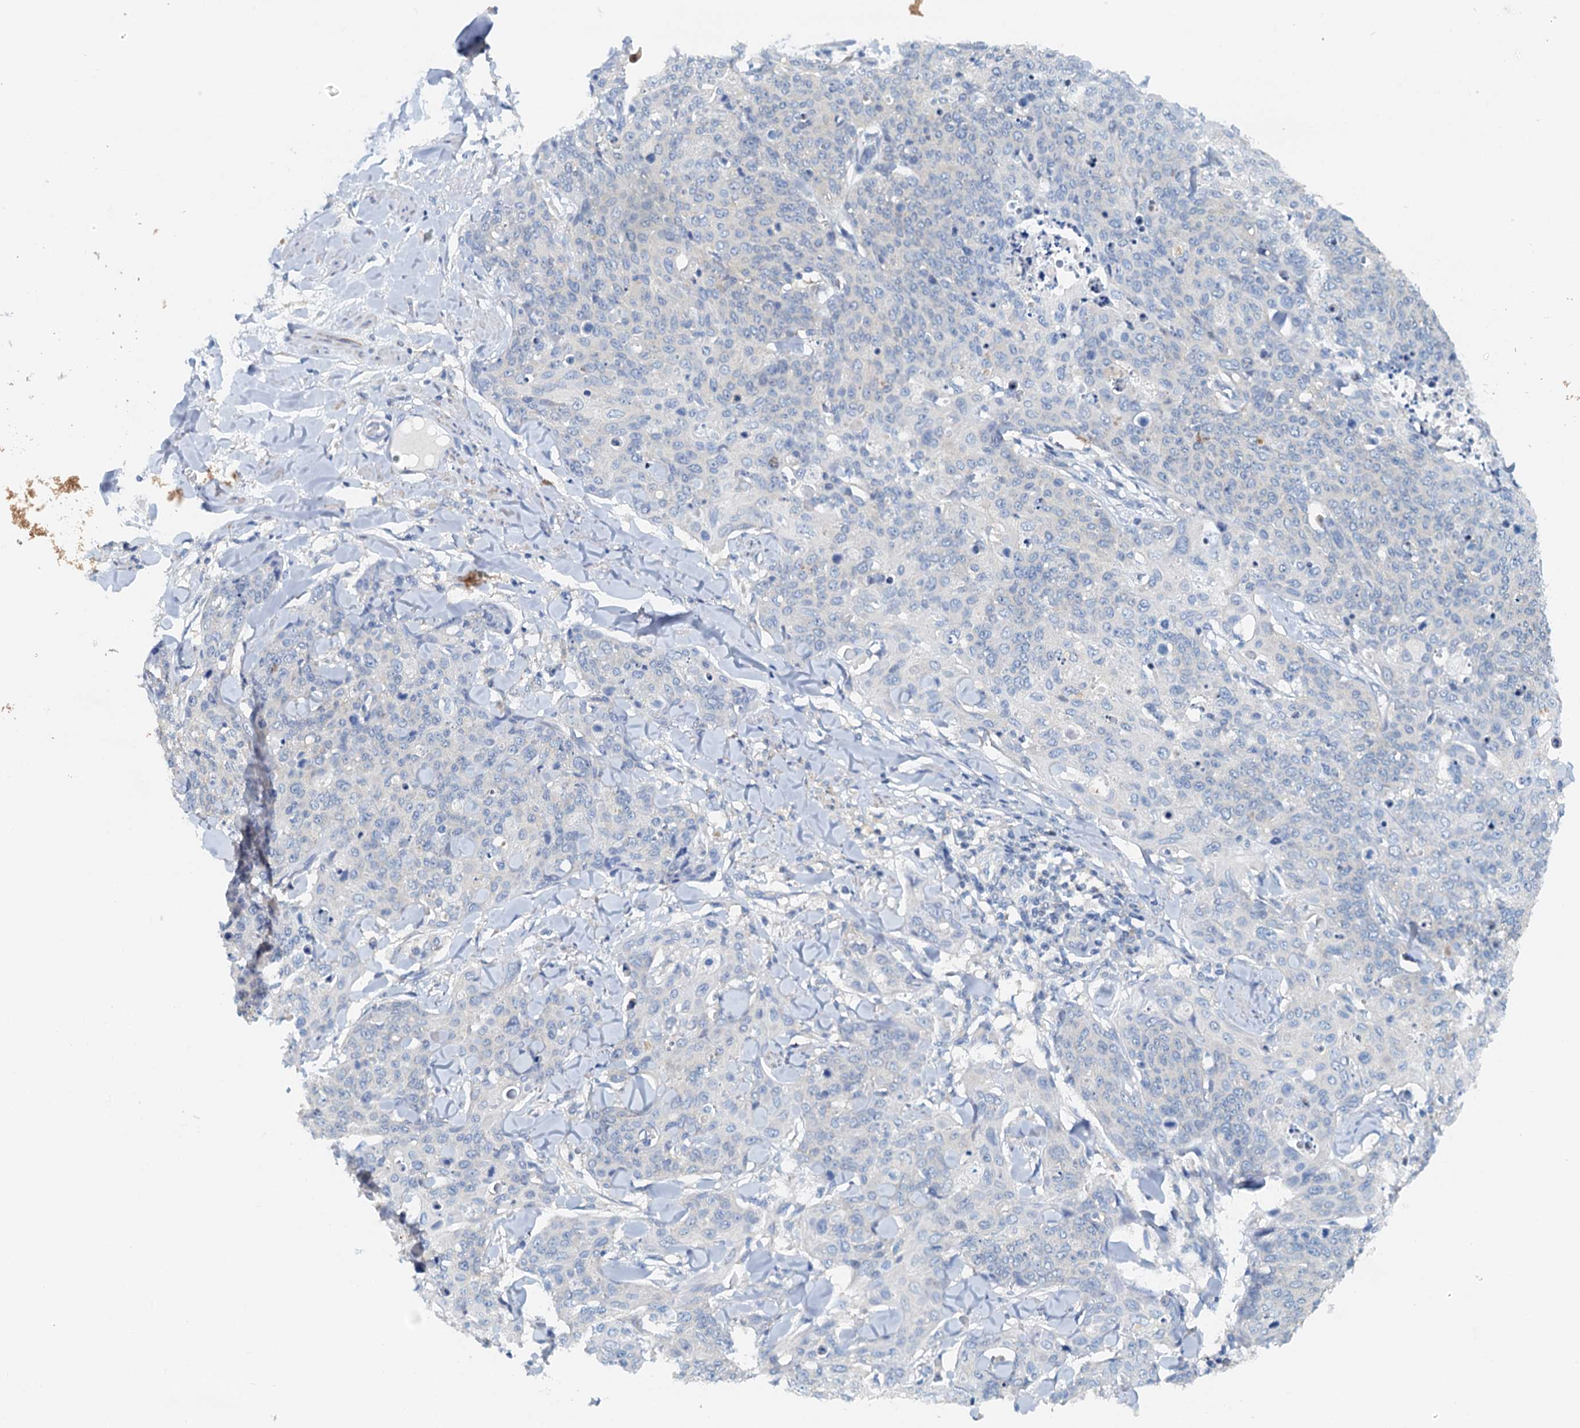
{"staining": {"intensity": "negative", "quantity": "none", "location": "none"}, "tissue": "skin cancer", "cell_type": "Tumor cells", "image_type": "cancer", "snomed": [{"axis": "morphology", "description": "Squamous cell carcinoma, NOS"}, {"axis": "topography", "description": "Skin"}, {"axis": "topography", "description": "Vulva"}], "caption": "High power microscopy micrograph of an IHC image of skin squamous cell carcinoma, revealing no significant staining in tumor cells. The staining was performed using DAB to visualize the protein expression in brown, while the nuclei were stained in blue with hematoxylin (Magnification: 20x).", "gene": "DTD1", "patient": {"sex": "female", "age": 85}}